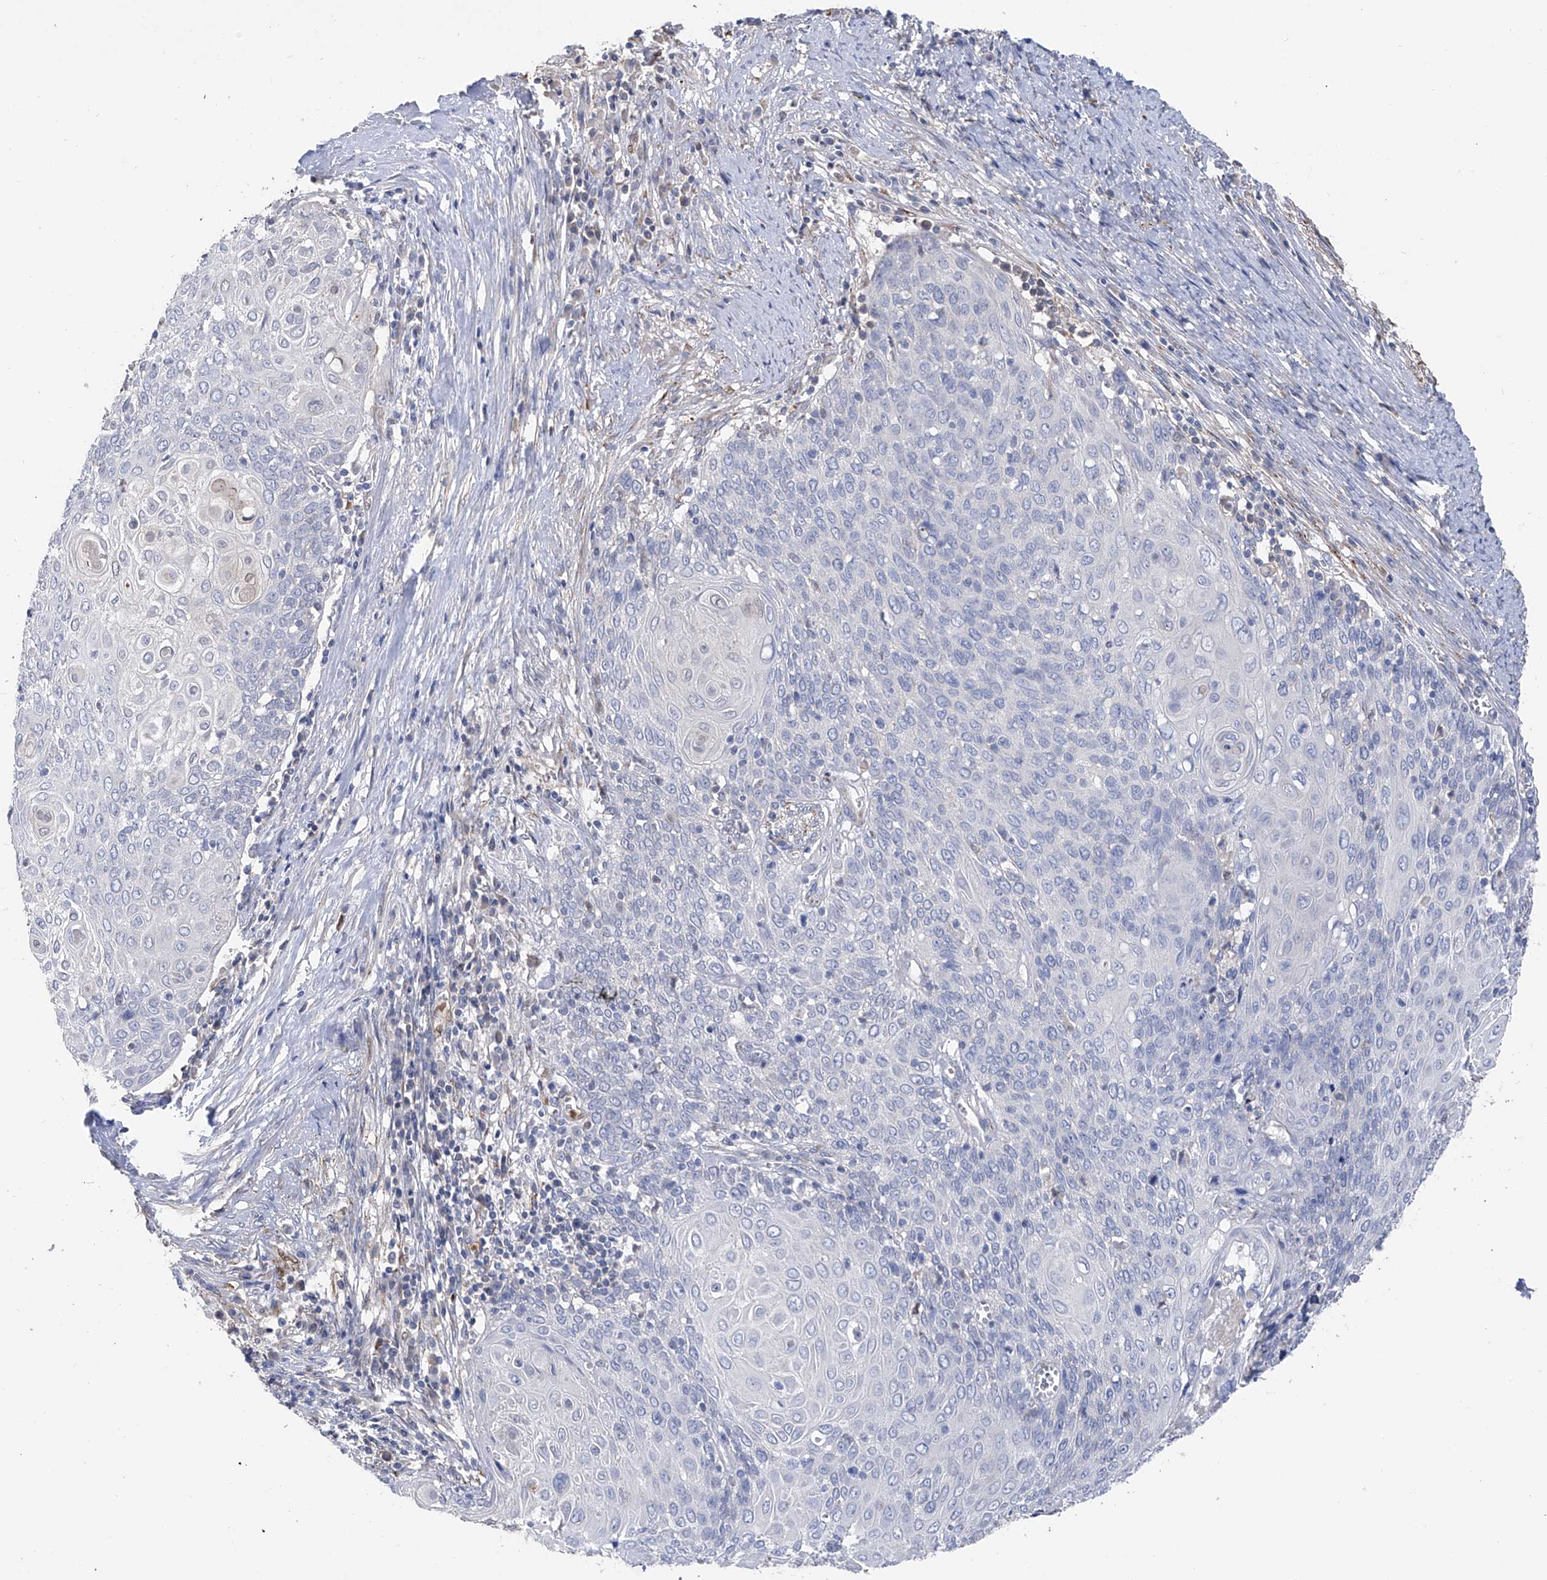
{"staining": {"intensity": "negative", "quantity": "none", "location": "none"}, "tissue": "cervical cancer", "cell_type": "Tumor cells", "image_type": "cancer", "snomed": [{"axis": "morphology", "description": "Squamous cell carcinoma, NOS"}, {"axis": "topography", "description": "Cervix"}], "caption": "High power microscopy image of an immunohistochemistry histopathology image of cervical cancer (squamous cell carcinoma), revealing no significant positivity in tumor cells. Nuclei are stained in blue.", "gene": "PHF20", "patient": {"sex": "female", "age": 39}}